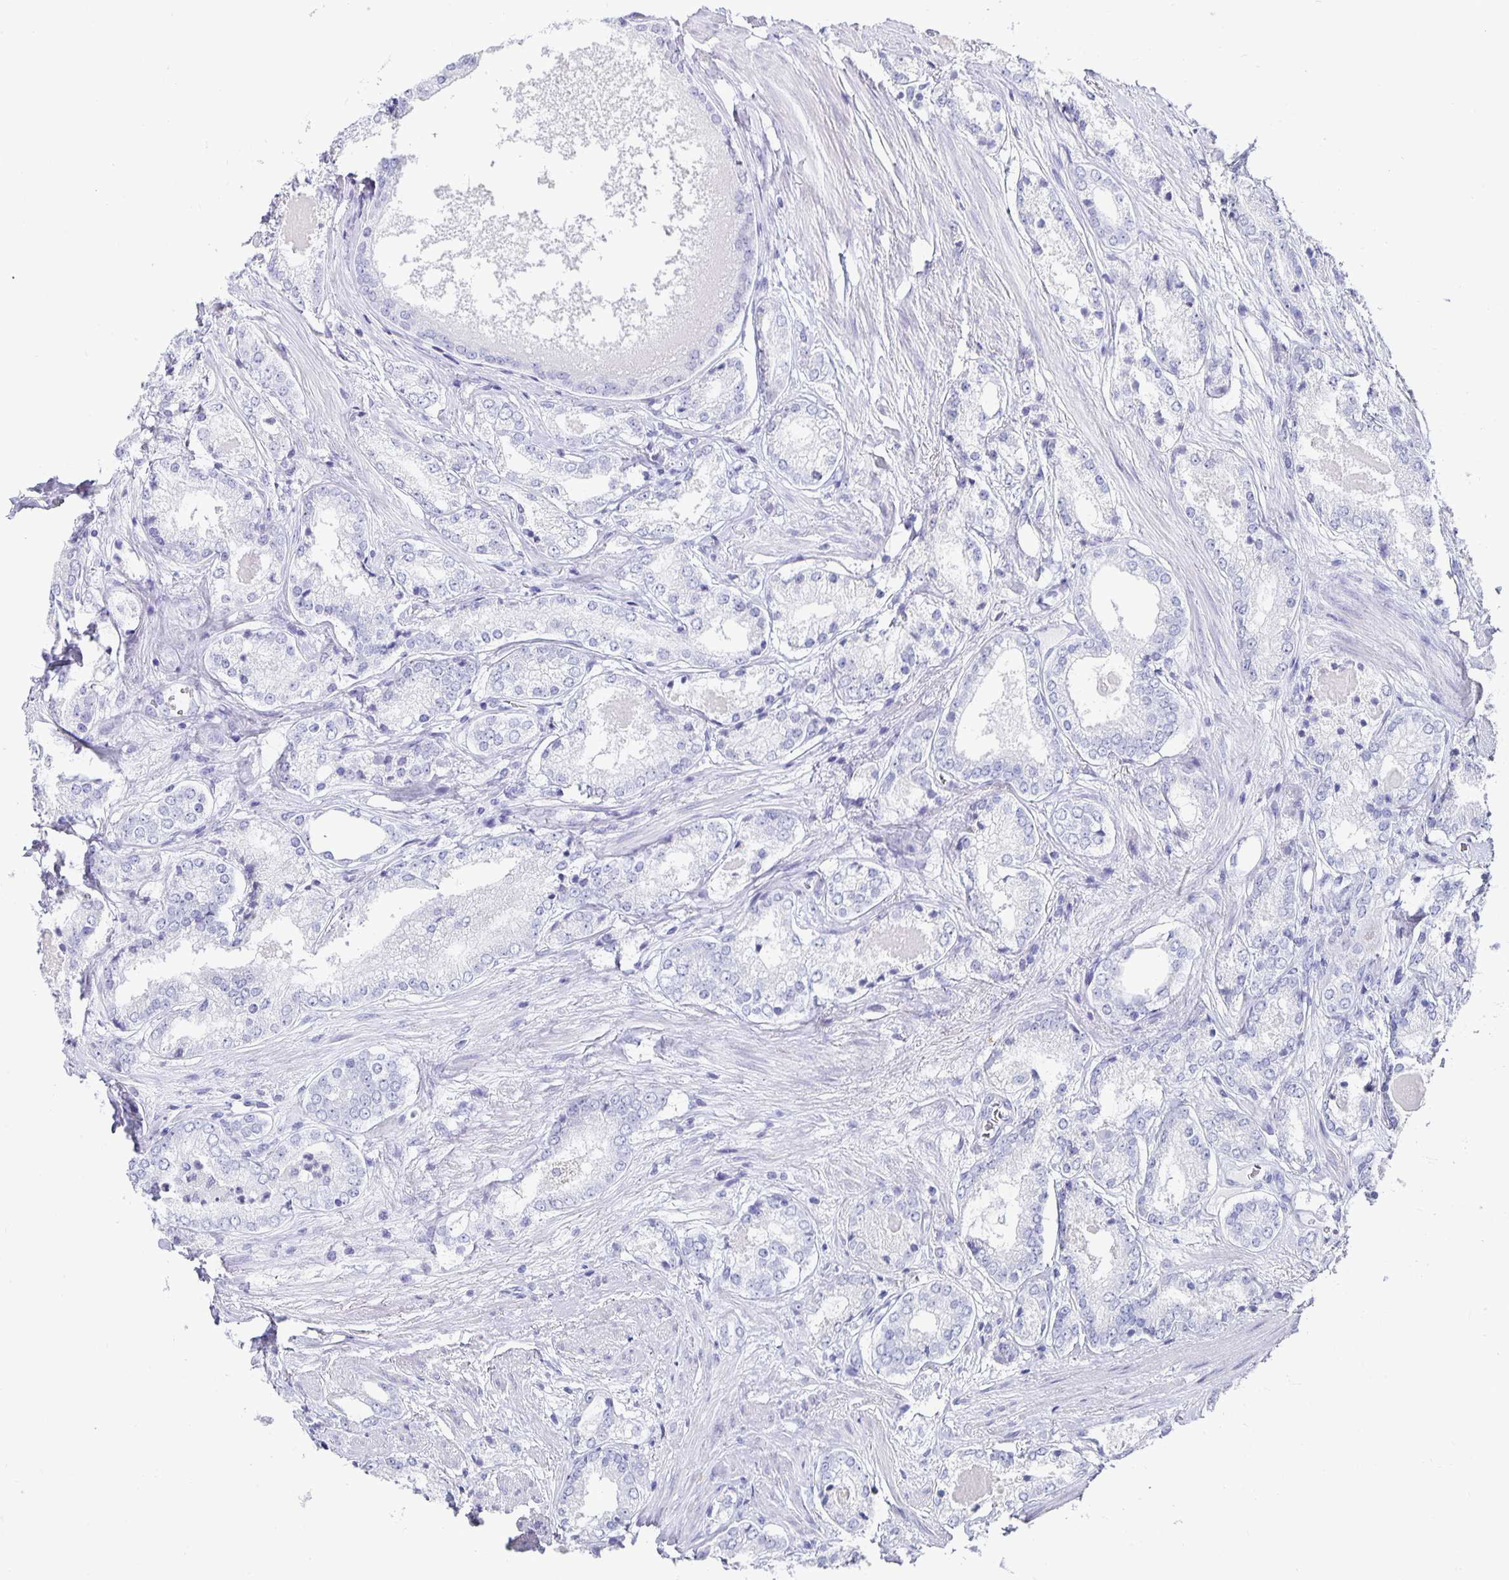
{"staining": {"intensity": "negative", "quantity": "none", "location": "none"}, "tissue": "prostate cancer", "cell_type": "Tumor cells", "image_type": "cancer", "snomed": [{"axis": "morphology", "description": "Adenocarcinoma, NOS"}, {"axis": "morphology", "description": "Adenocarcinoma, Low grade"}, {"axis": "topography", "description": "Prostate"}], "caption": "IHC of prostate adenocarcinoma shows no staining in tumor cells. Nuclei are stained in blue.", "gene": "CHGA", "patient": {"sex": "male", "age": 68}}